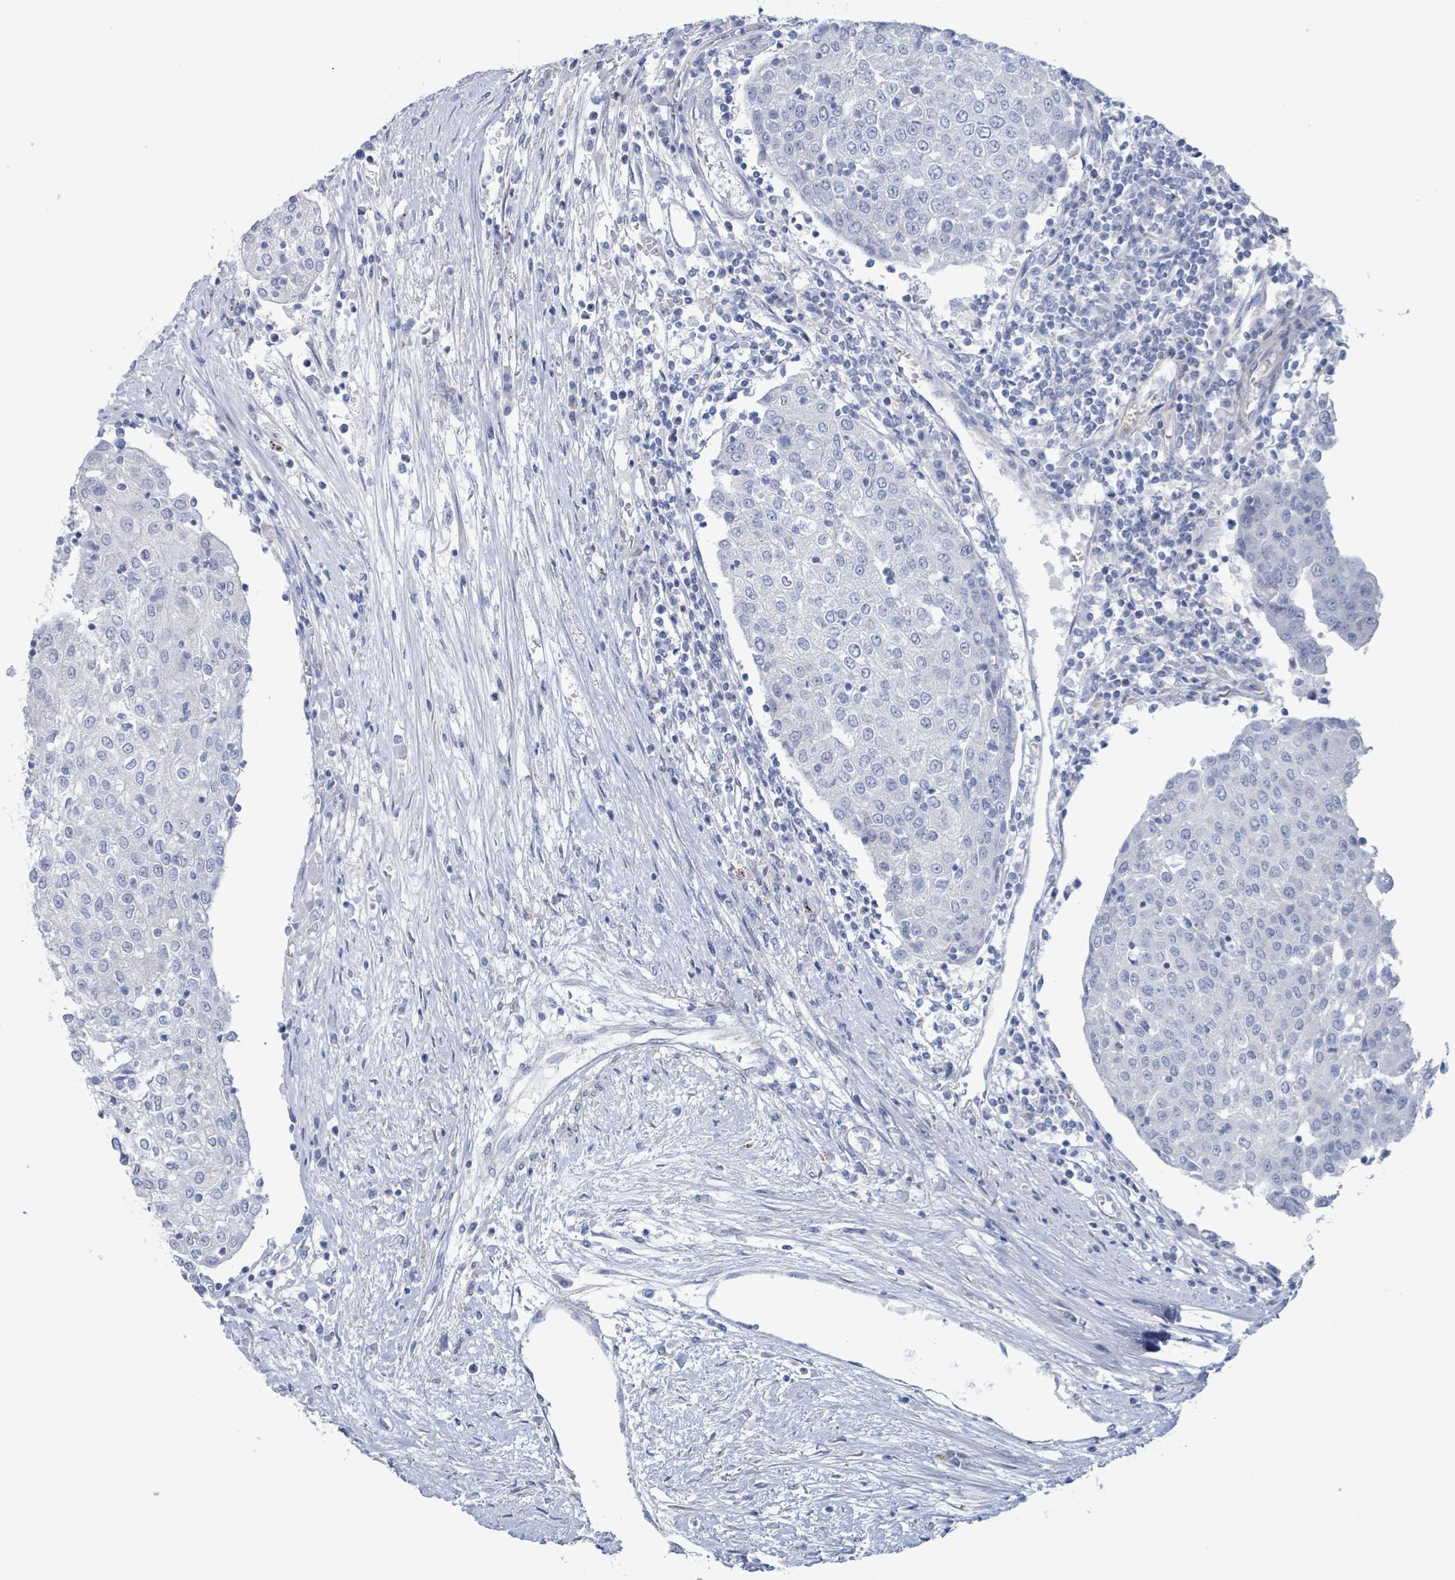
{"staining": {"intensity": "negative", "quantity": "none", "location": "none"}, "tissue": "urothelial cancer", "cell_type": "Tumor cells", "image_type": "cancer", "snomed": [{"axis": "morphology", "description": "Urothelial carcinoma, High grade"}, {"axis": "topography", "description": "Urinary bladder"}], "caption": "High-grade urothelial carcinoma stained for a protein using IHC exhibits no expression tumor cells.", "gene": "PKLR", "patient": {"sex": "female", "age": 85}}